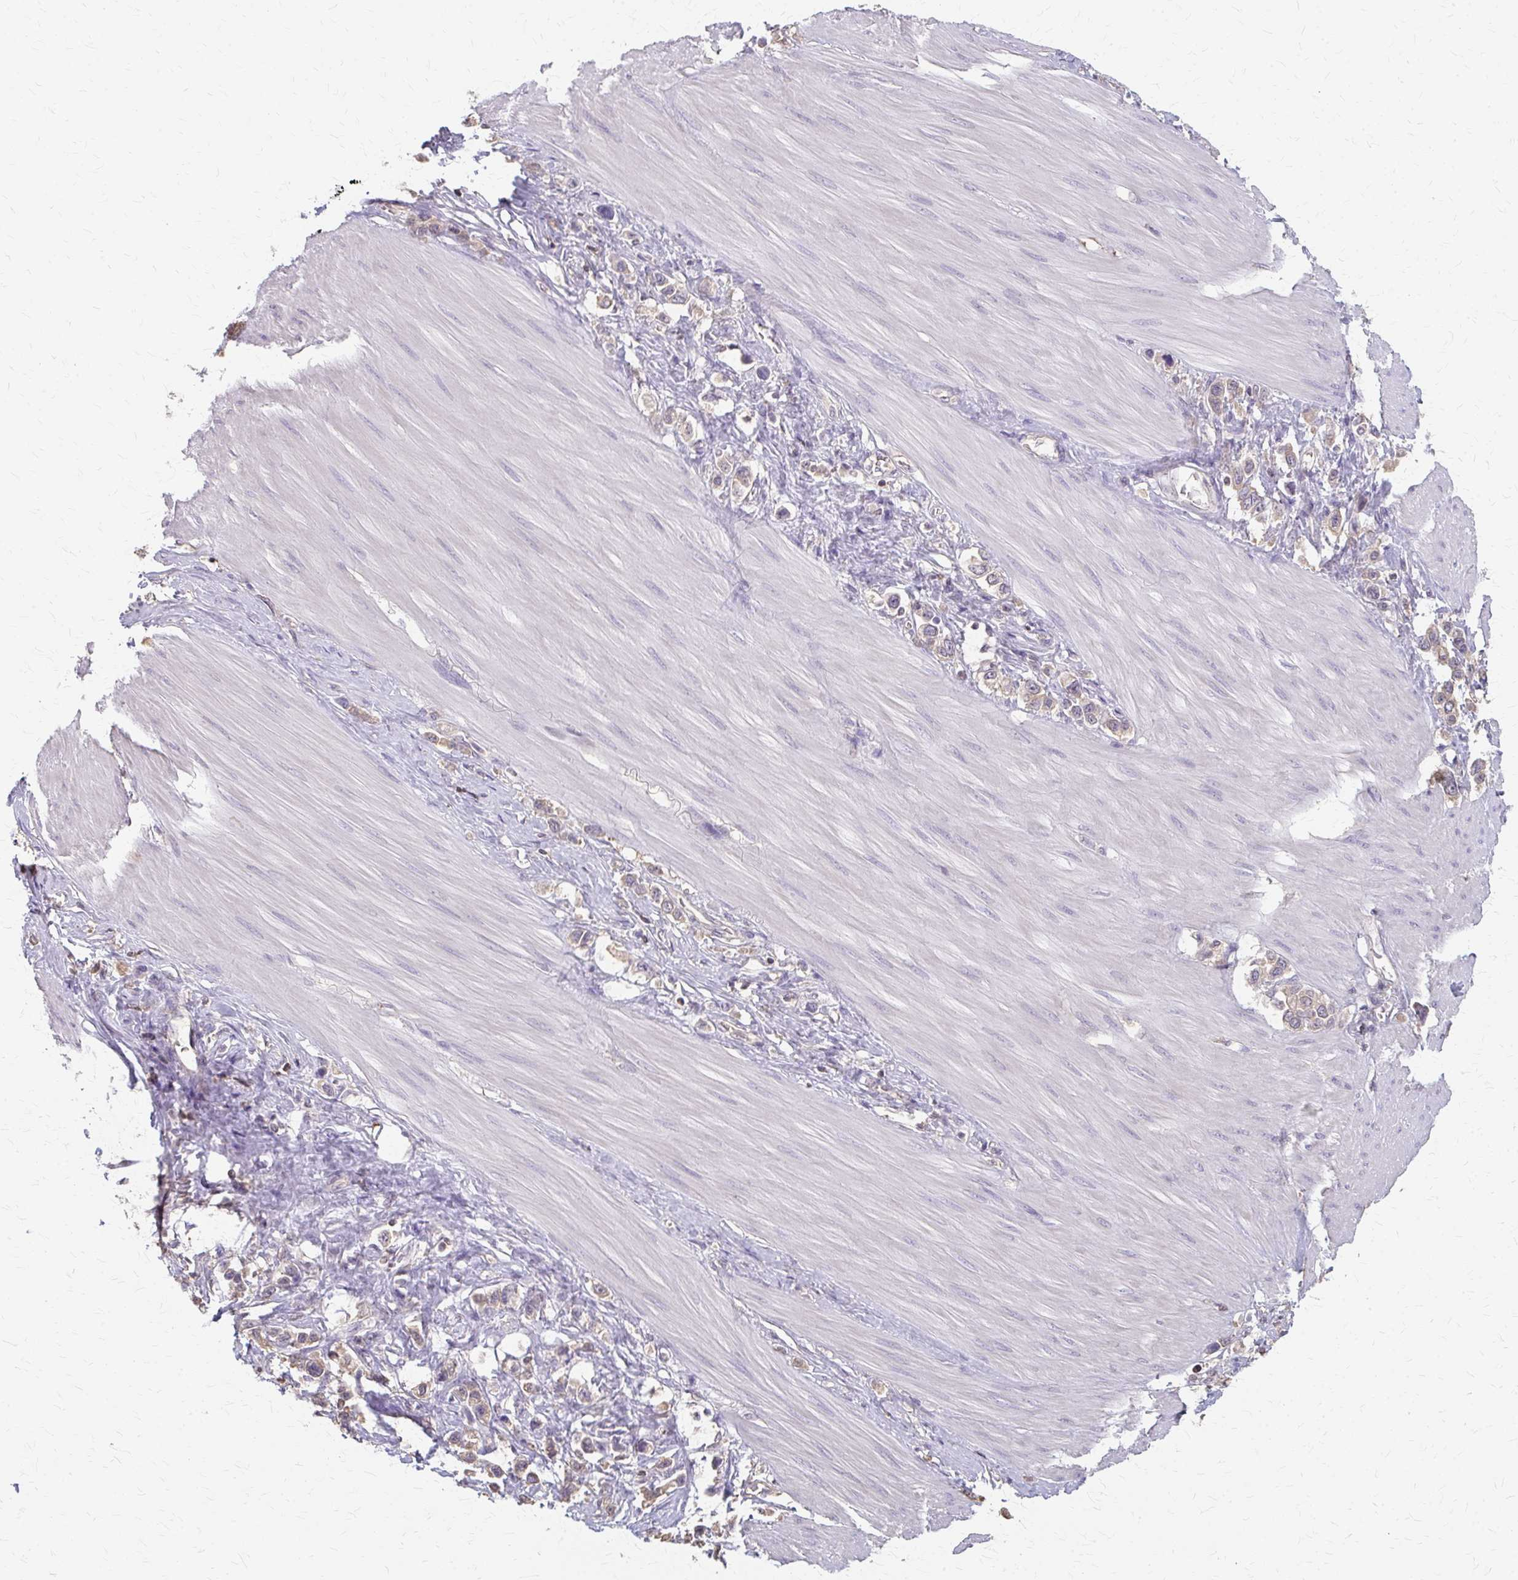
{"staining": {"intensity": "weak", "quantity": "25%-75%", "location": "cytoplasmic/membranous"}, "tissue": "stomach cancer", "cell_type": "Tumor cells", "image_type": "cancer", "snomed": [{"axis": "morphology", "description": "Adenocarcinoma, NOS"}, {"axis": "topography", "description": "Stomach"}], "caption": "This micrograph exhibits immunohistochemistry staining of human stomach cancer, with low weak cytoplasmic/membranous expression in approximately 25%-75% of tumor cells.", "gene": "RABGAP1L", "patient": {"sex": "female", "age": 65}}